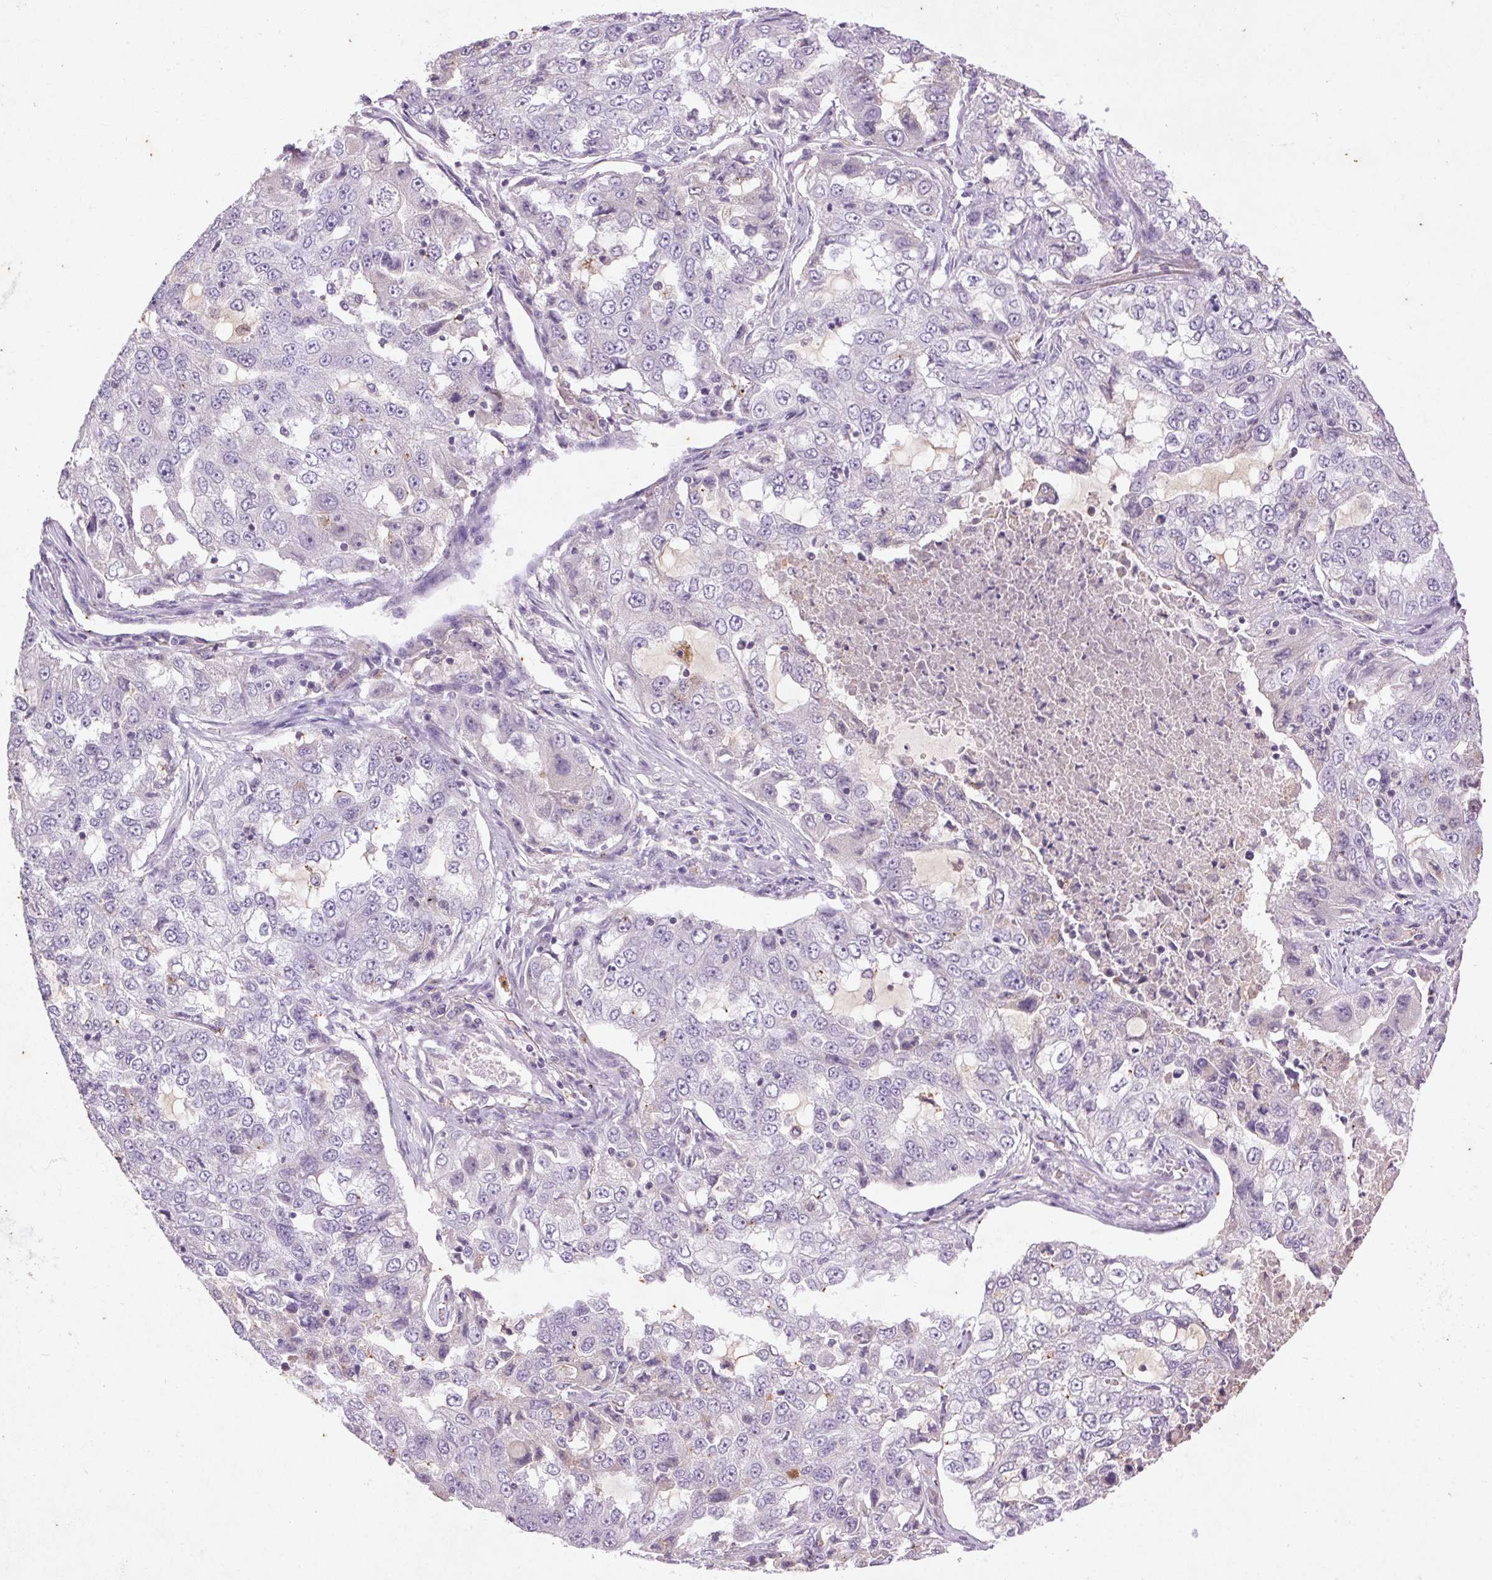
{"staining": {"intensity": "negative", "quantity": "none", "location": "none"}, "tissue": "lung cancer", "cell_type": "Tumor cells", "image_type": "cancer", "snomed": [{"axis": "morphology", "description": "Adenocarcinoma, NOS"}, {"axis": "topography", "description": "Lung"}], "caption": "An immunohistochemistry (IHC) image of lung cancer is shown. There is no staining in tumor cells of lung cancer.", "gene": "FNDC7", "patient": {"sex": "female", "age": 61}}